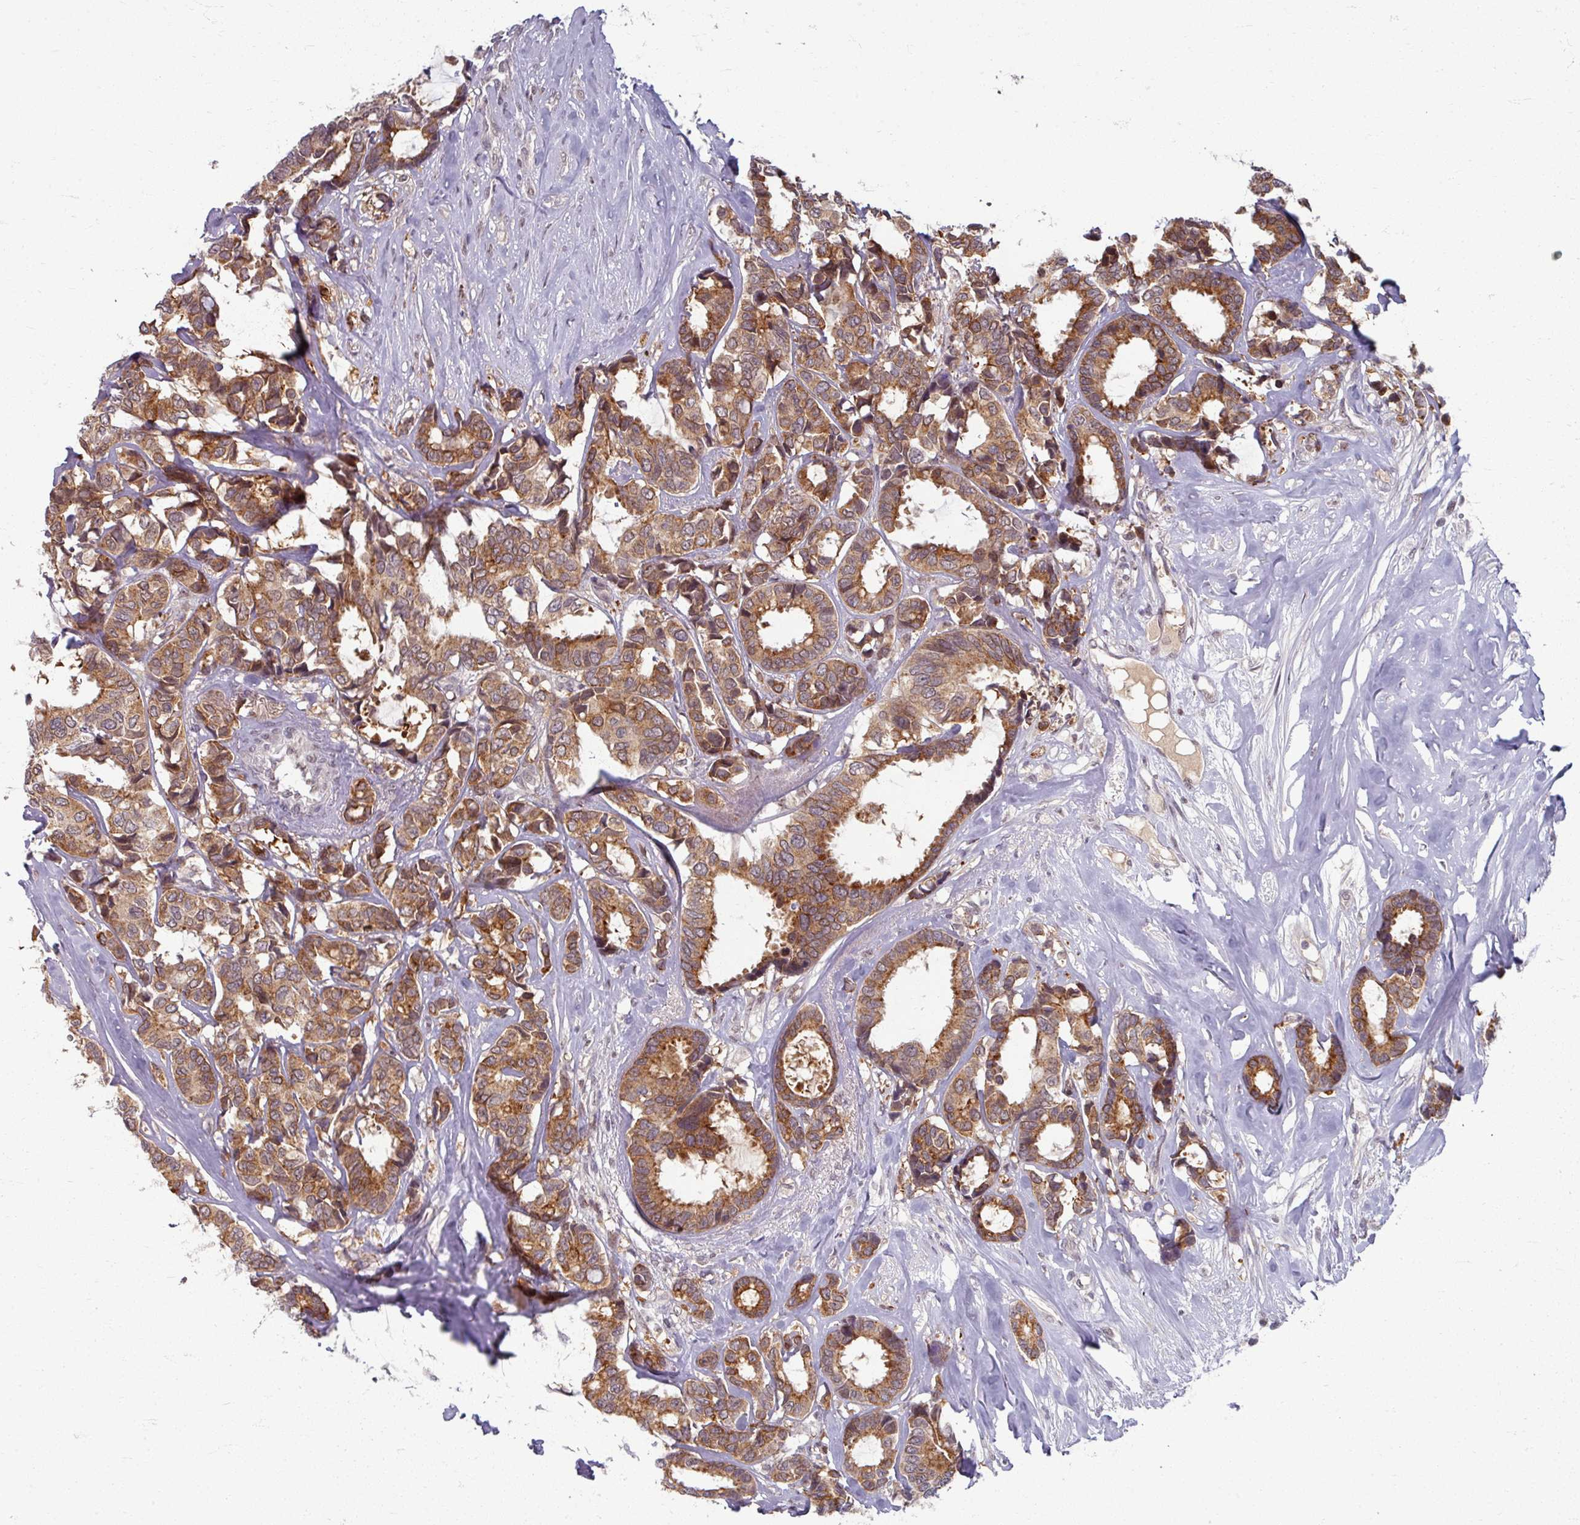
{"staining": {"intensity": "moderate", "quantity": ">75%", "location": "cytoplasmic/membranous"}, "tissue": "breast cancer", "cell_type": "Tumor cells", "image_type": "cancer", "snomed": [{"axis": "morphology", "description": "Duct carcinoma"}, {"axis": "topography", "description": "Breast"}], "caption": "Breast infiltrating ductal carcinoma stained with immunohistochemistry (IHC) reveals moderate cytoplasmic/membranous staining in approximately >75% of tumor cells. The staining was performed using DAB, with brown indicating positive protein expression. Nuclei are stained blue with hematoxylin.", "gene": "KLC3", "patient": {"sex": "female", "age": 87}}